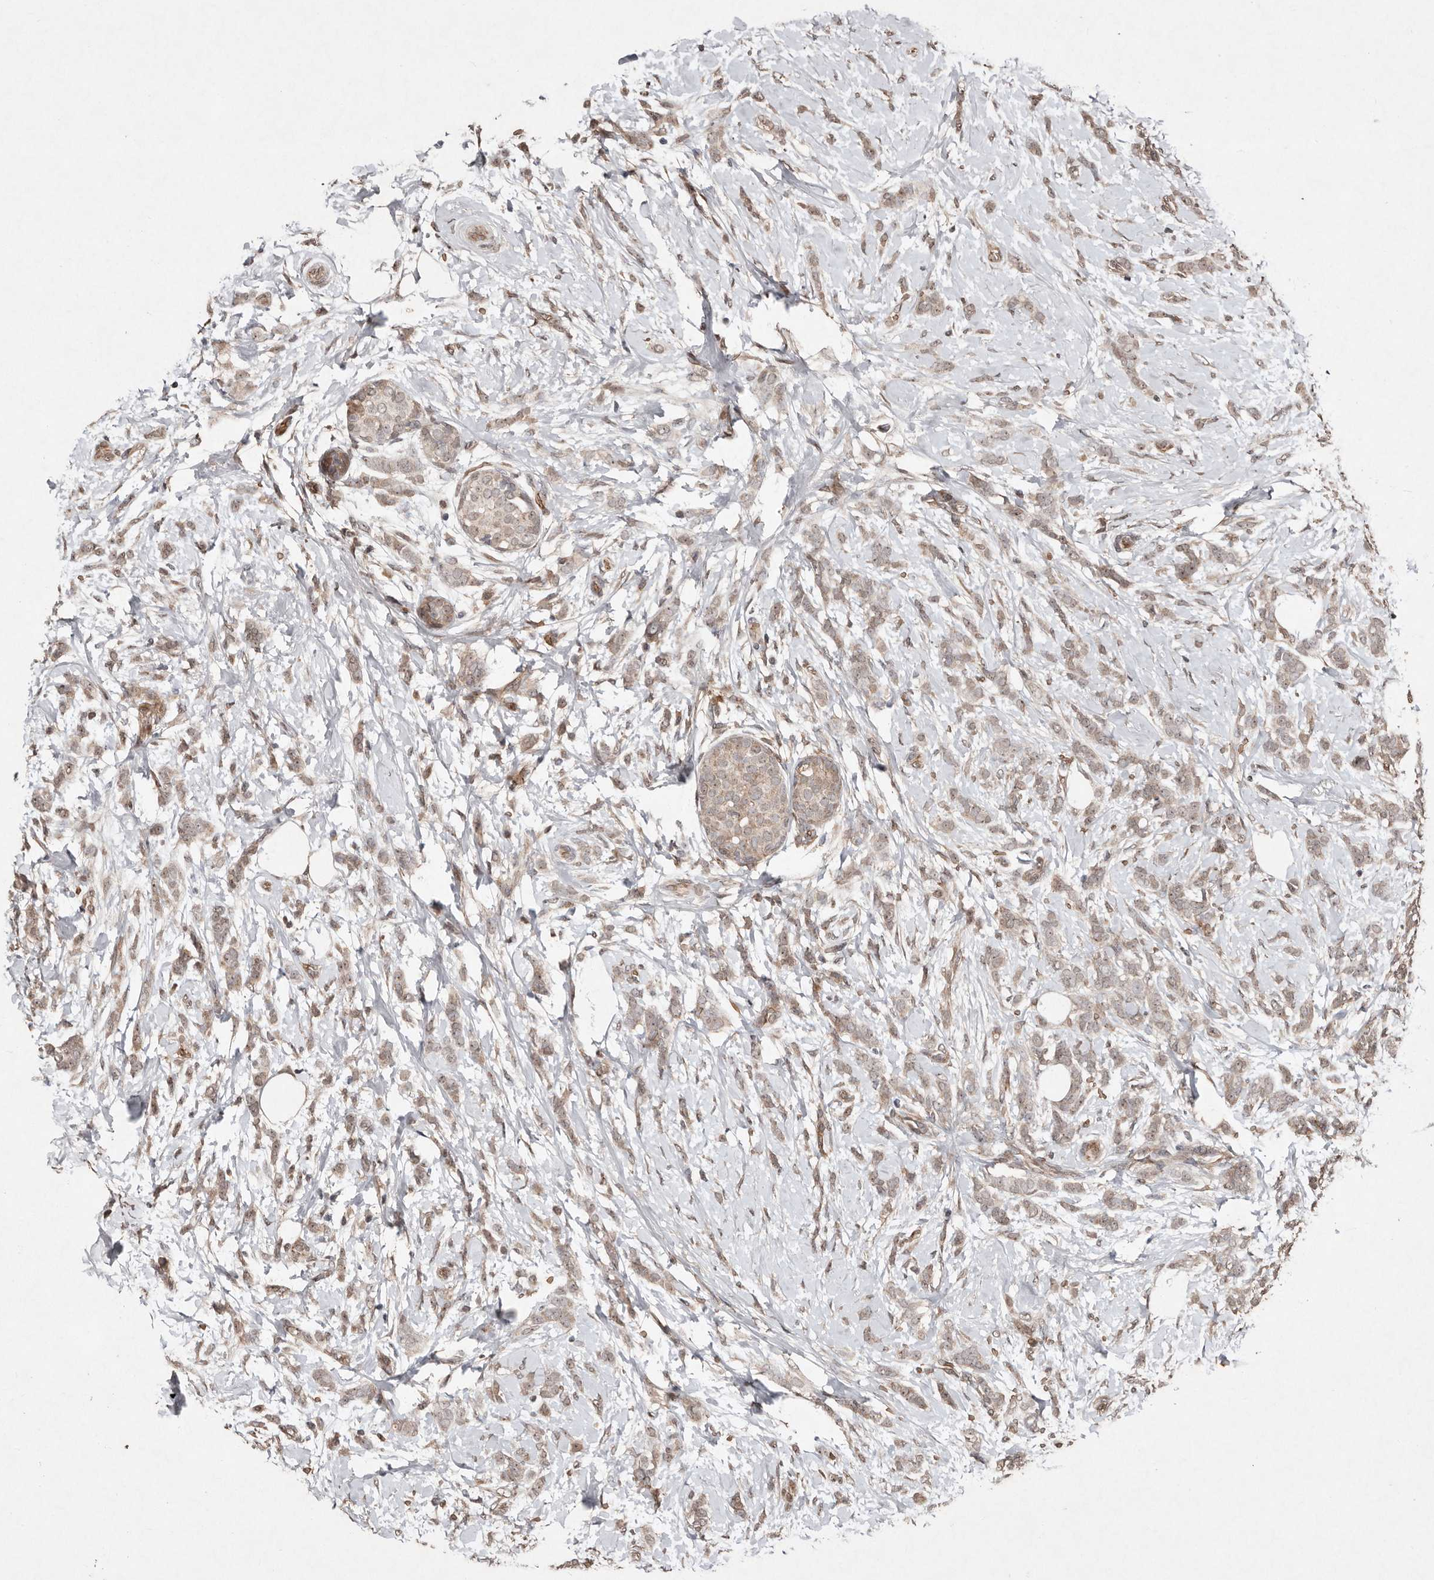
{"staining": {"intensity": "weak", "quantity": ">75%", "location": "cytoplasmic/membranous"}, "tissue": "breast cancer", "cell_type": "Tumor cells", "image_type": "cancer", "snomed": [{"axis": "morphology", "description": "Lobular carcinoma, in situ"}, {"axis": "morphology", "description": "Lobular carcinoma"}, {"axis": "topography", "description": "Breast"}], "caption": "Breast lobular carcinoma tissue exhibits weak cytoplasmic/membranous positivity in about >75% of tumor cells, visualized by immunohistochemistry. (DAB IHC, brown staining for protein, blue staining for nuclei).", "gene": "DIP2C", "patient": {"sex": "female", "age": 41}}